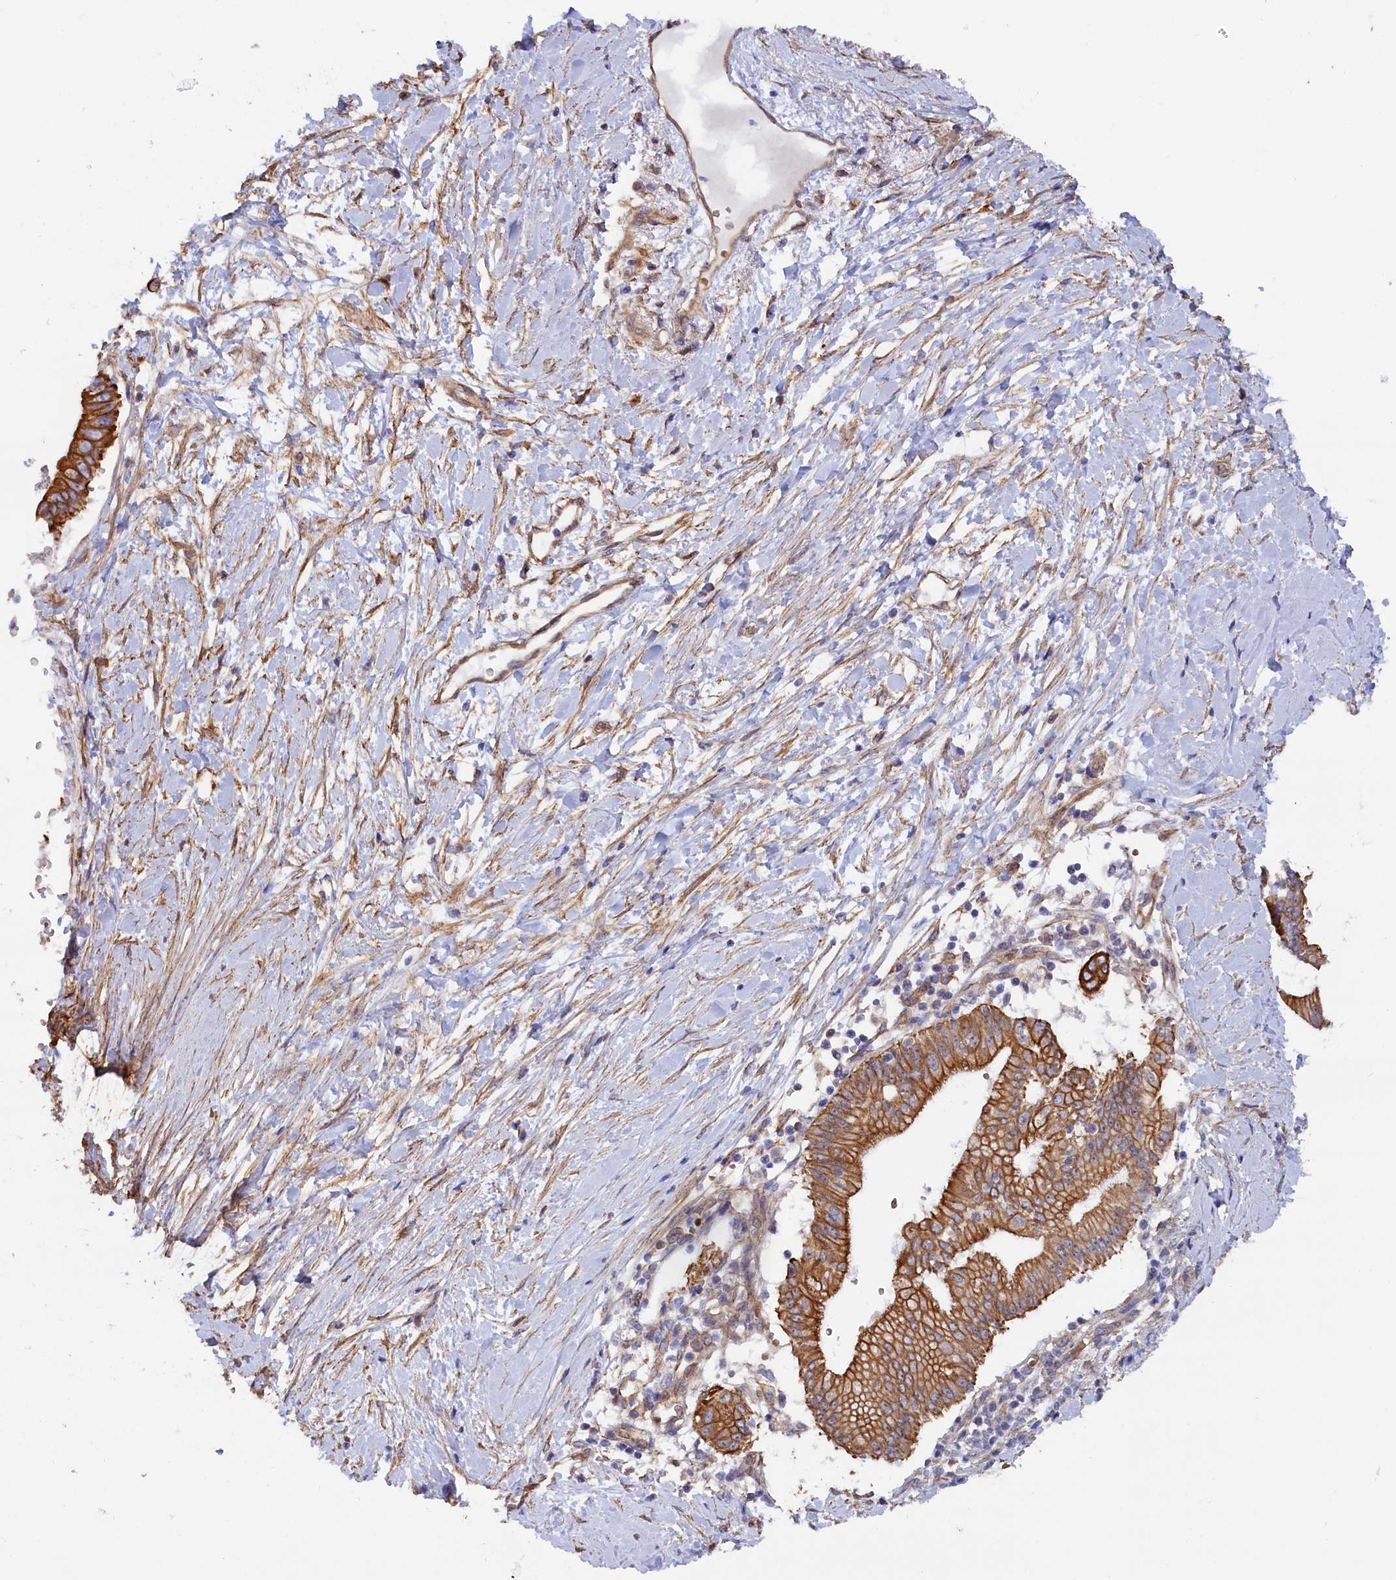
{"staining": {"intensity": "moderate", "quantity": ">75%", "location": "cytoplasmic/membranous"}, "tissue": "pancreatic cancer", "cell_type": "Tumor cells", "image_type": "cancer", "snomed": [{"axis": "morphology", "description": "Adenocarcinoma, NOS"}, {"axis": "topography", "description": "Pancreas"}], "caption": "Immunohistochemistry (IHC) staining of pancreatic cancer, which demonstrates medium levels of moderate cytoplasmic/membranous expression in about >75% of tumor cells indicating moderate cytoplasmic/membranous protein positivity. The staining was performed using DAB (3,3'-diaminobenzidine) (brown) for protein detection and nuclei were counterstained in hematoxylin (blue).", "gene": "ABCC12", "patient": {"sex": "male", "age": 68}}